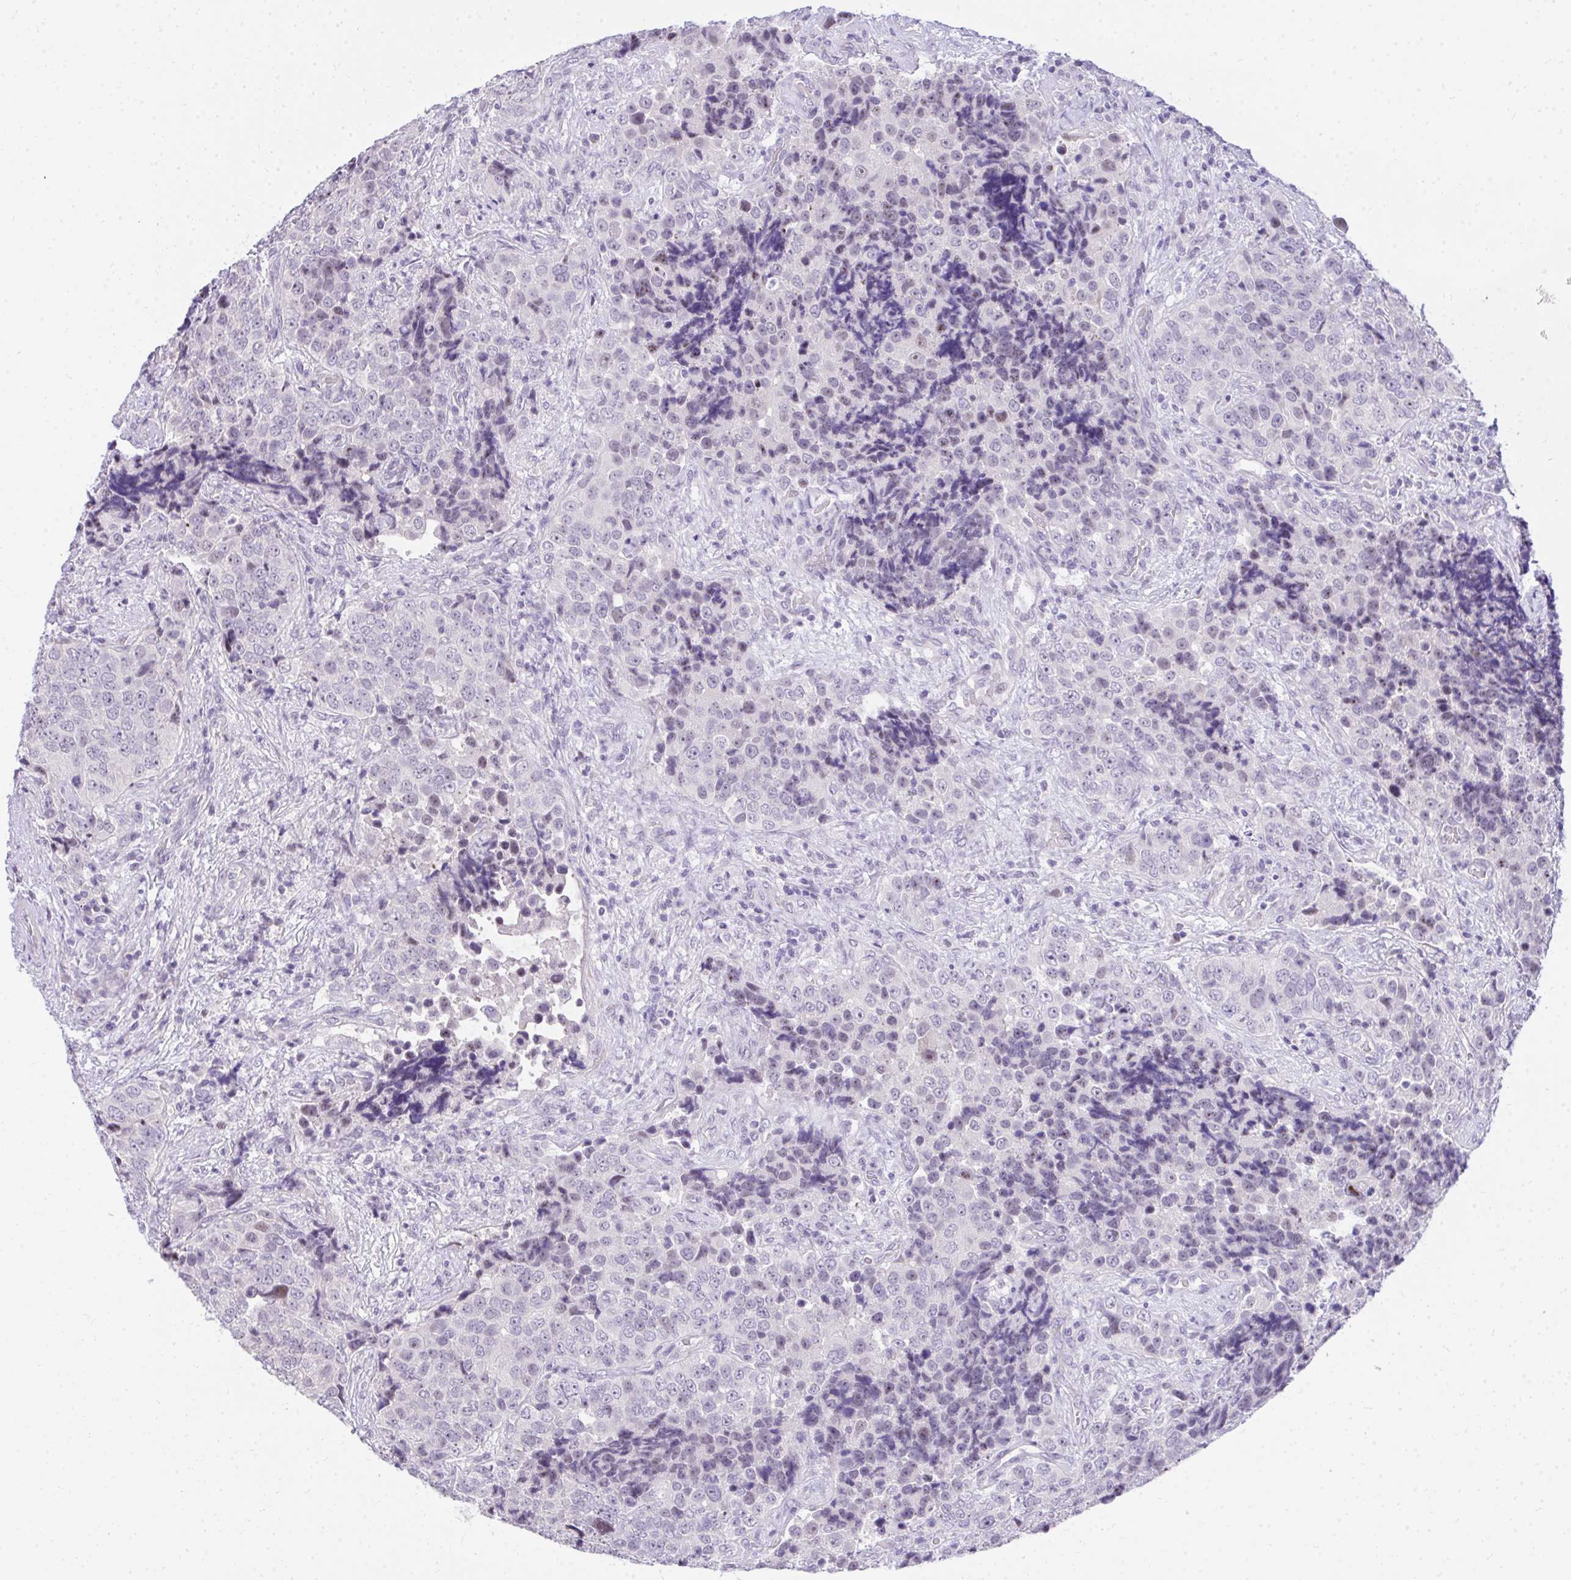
{"staining": {"intensity": "negative", "quantity": "none", "location": "none"}, "tissue": "urothelial cancer", "cell_type": "Tumor cells", "image_type": "cancer", "snomed": [{"axis": "morphology", "description": "Urothelial carcinoma, NOS"}, {"axis": "topography", "description": "Urinary bladder"}], "caption": "The histopathology image displays no staining of tumor cells in transitional cell carcinoma. The staining was performed using DAB (3,3'-diaminobenzidine) to visualize the protein expression in brown, while the nuclei were stained in blue with hematoxylin (Magnification: 20x).", "gene": "EID3", "patient": {"sex": "male", "age": 52}}